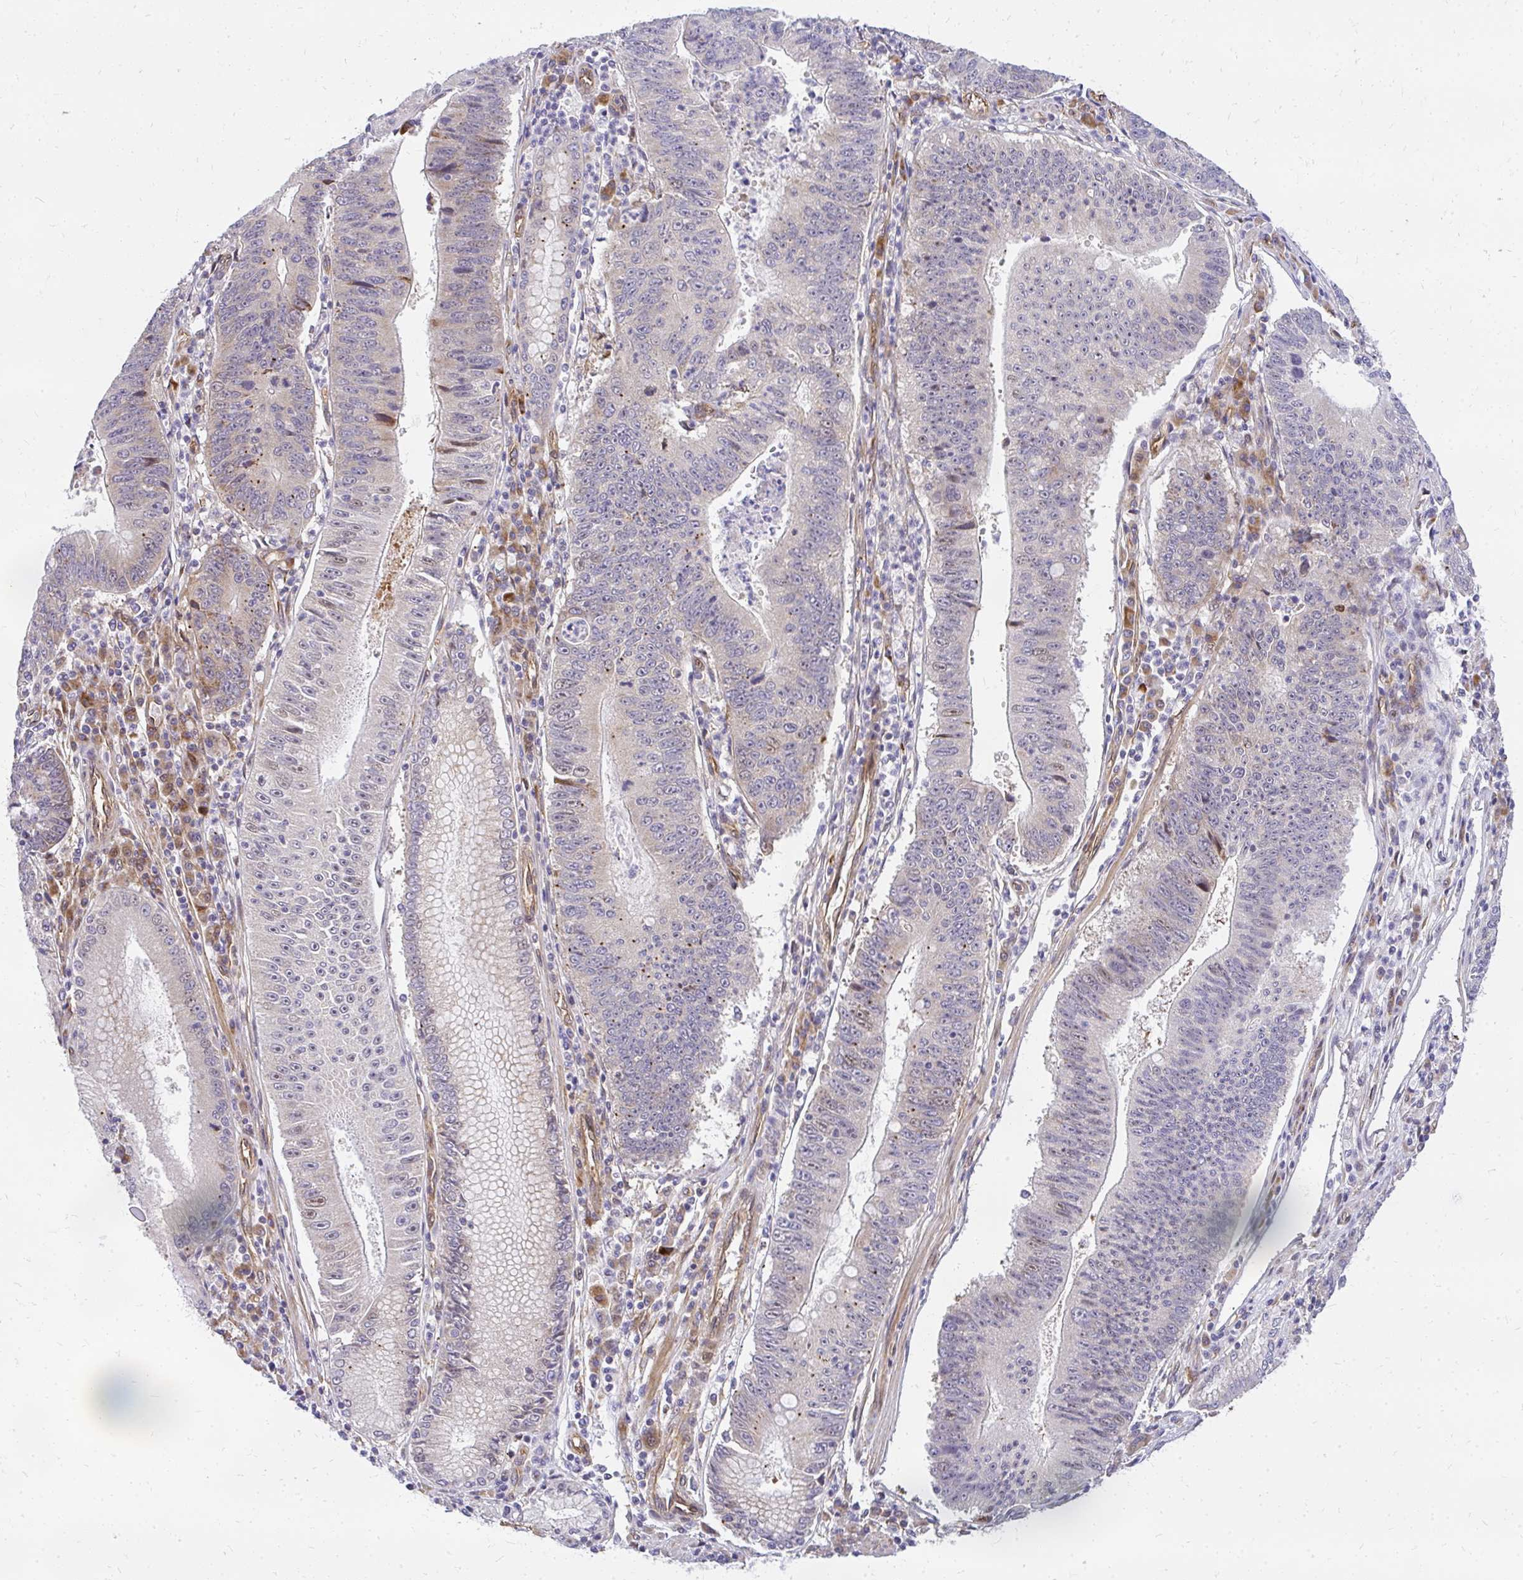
{"staining": {"intensity": "strong", "quantity": "<25%", "location": "cytoplasmic/membranous"}, "tissue": "stomach cancer", "cell_type": "Tumor cells", "image_type": "cancer", "snomed": [{"axis": "morphology", "description": "Adenocarcinoma, NOS"}, {"axis": "topography", "description": "Stomach"}], "caption": "Protein analysis of stomach cancer tissue shows strong cytoplasmic/membranous expression in about <25% of tumor cells. (IHC, brightfield microscopy, high magnification).", "gene": "RSKR", "patient": {"sex": "male", "age": 59}}